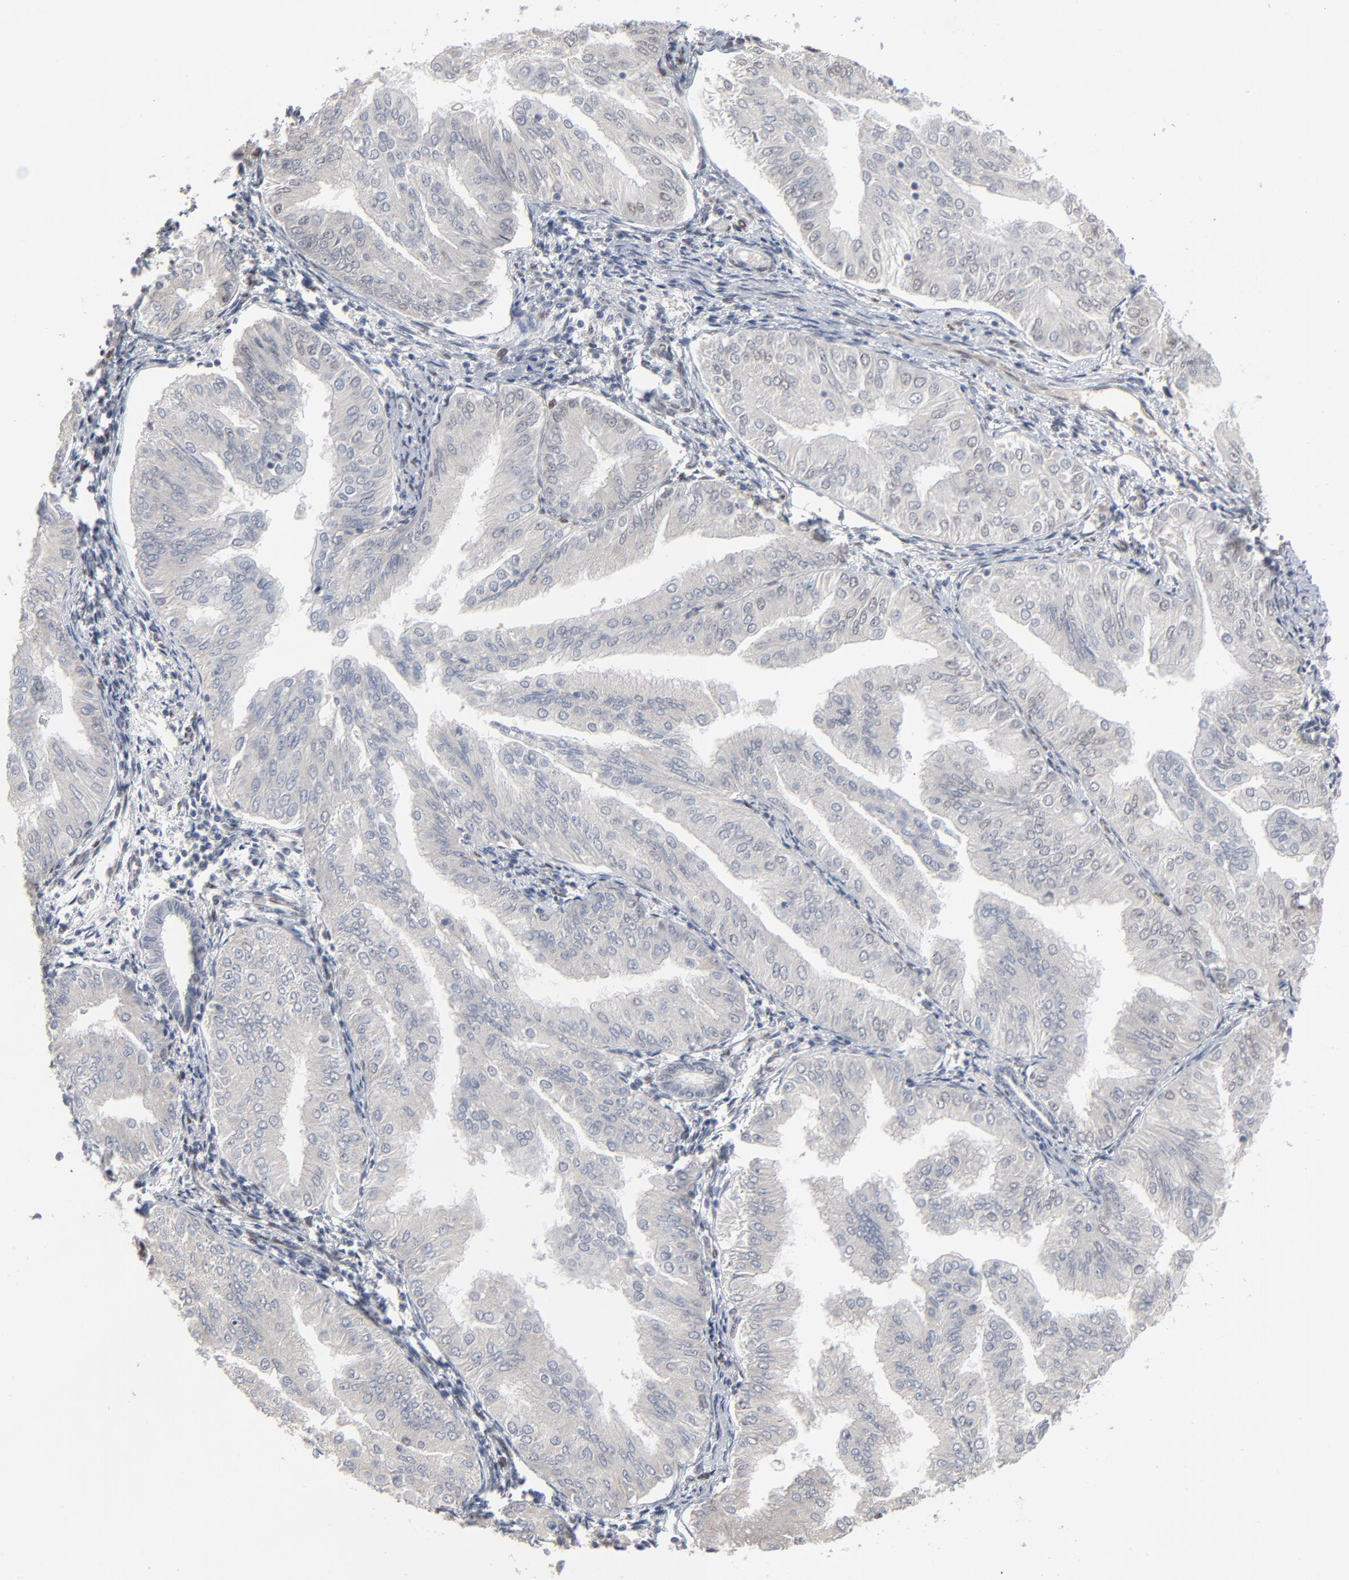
{"staining": {"intensity": "negative", "quantity": "none", "location": "none"}, "tissue": "endometrial cancer", "cell_type": "Tumor cells", "image_type": "cancer", "snomed": [{"axis": "morphology", "description": "Adenocarcinoma, NOS"}, {"axis": "topography", "description": "Endometrium"}], "caption": "Photomicrograph shows no protein staining in tumor cells of endometrial cancer tissue.", "gene": "ATF7", "patient": {"sex": "female", "age": 53}}